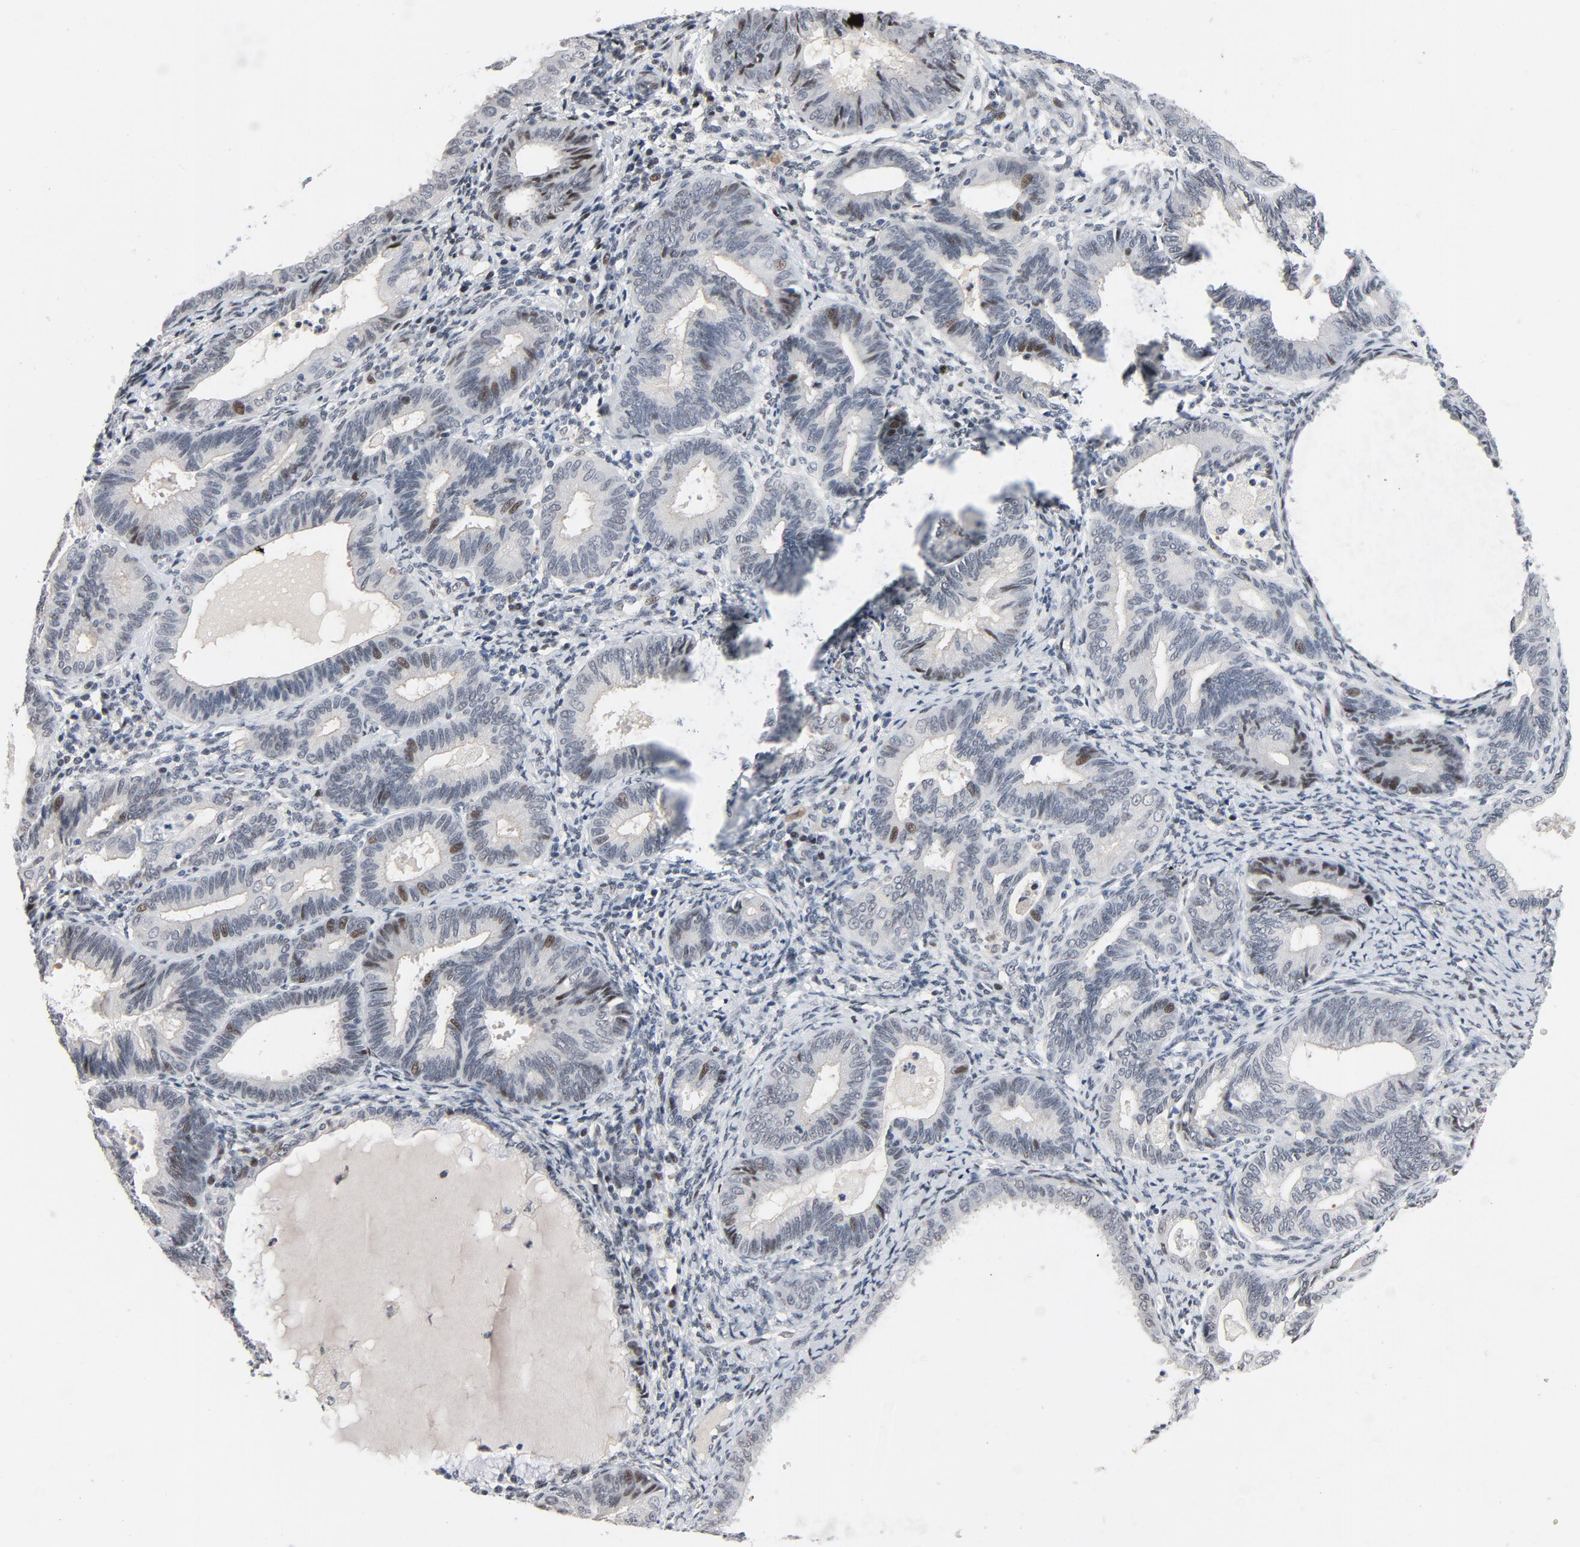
{"staining": {"intensity": "weak", "quantity": "<25%", "location": "cytoplasmic/membranous"}, "tissue": "endometrial cancer", "cell_type": "Tumor cells", "image_type": "cancer", "snomed": [{"axis": "morphology", "description": "Adenocarcinoma, NOS"}, {"axis": "topography", "description": "Endometrium"}], "caption": "This histopathology image is of endometrial adenocarcinoma stained with immunohistochemistry (IHC) to label a protein in brown with the nuclei are counter-stained blue. There is no positivity in tumor cells.", "gene": "FSCB", "patient": {"sex": "female", "age": 63}}